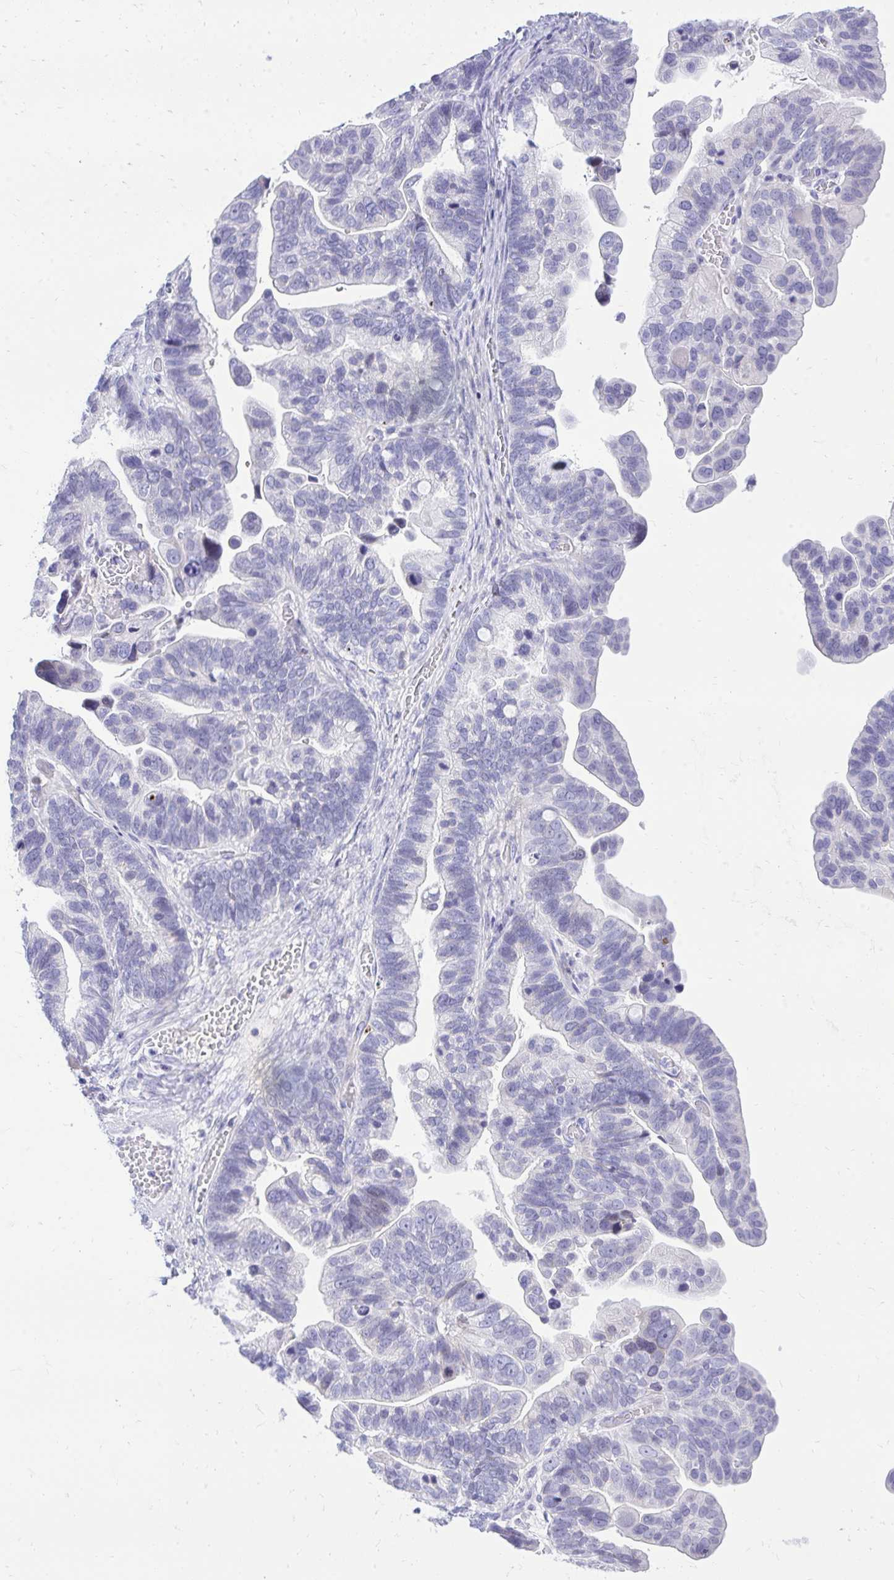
{"staining": {"intensity": "negative", "quantity": "none", "location": "none"}, "tissue": "ovarian cancer", "cell_type": "Tumor cells", "image_type": "cancer", "snomed": [{"axis": "morphology", "description": "Cystadenocarcinoma, serous, NOS"}, {"axis": "topography", "description": "Ovary"}], "caption": "IHC histopathology image of neoplastic tissue: human serous cystadenocarcinoma (ovarian) stained with DAB (3,3'-diaminobenzidine) shows no significant protein positivity in tumor cells.", "gene": "GABRA1", "patient": {"sex": "female", "age": 56}}